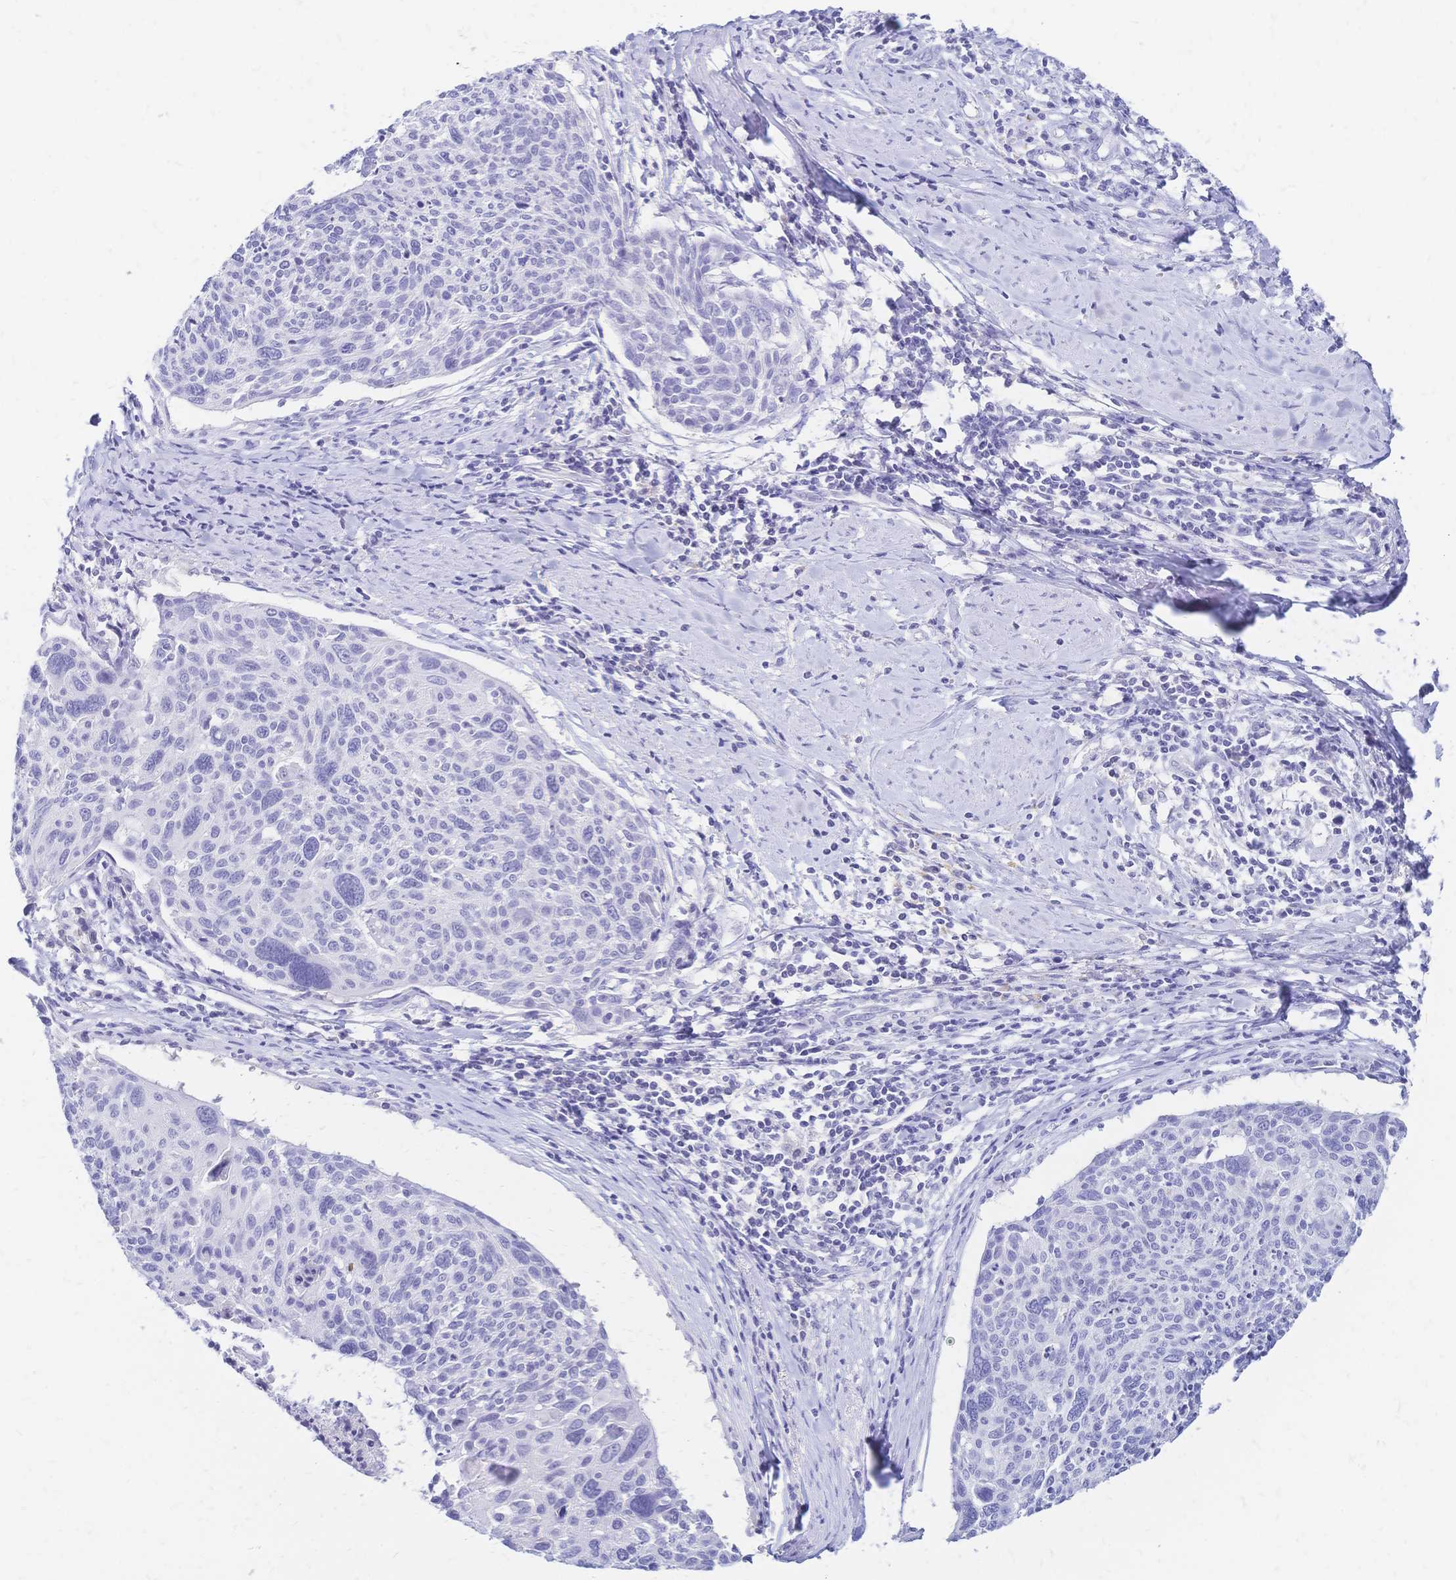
{"staining": {"intensity": "negative", "quantity": "none", "location": "none"}, "tissue": "cervical cancer", "cell_type": "Tumor cells", "image_type": "cancer", "snomed": [{"axis": "morphology", "description": "Squamous cell carcinoma, NOS"}, {"axis": "topography", "description": "Cervix"}], "caption": "The histopathology image shows no staining of tumor cells in squamous cell carcinoma (cervical).", "gene": "FA2H", "patient": {"sex": "female", "age": 49}}